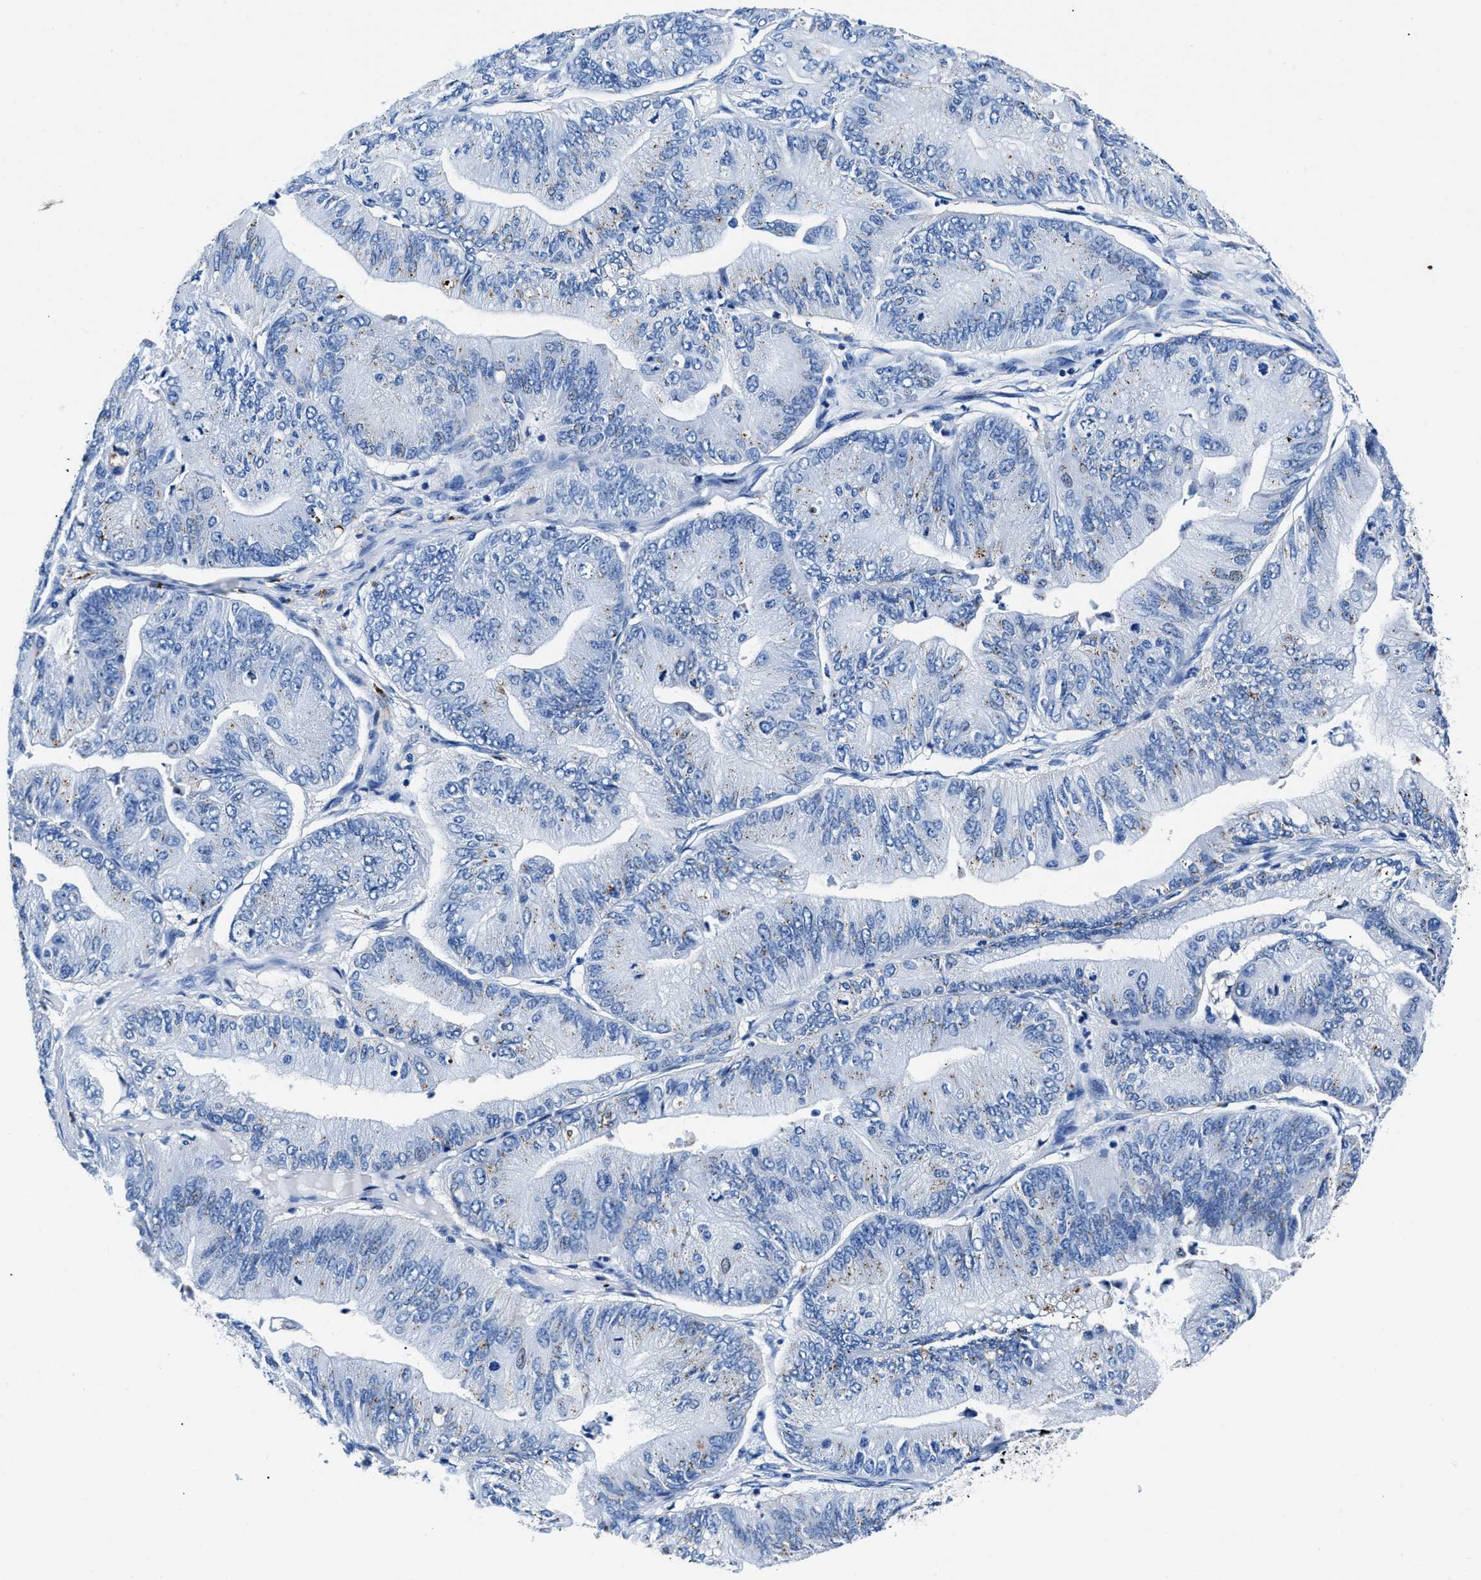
{"staining": {"intensity": "weak", "quantity": "<25%", "location": "cytoplasmic/membranous"}, "tissue": "ovarian cancer", "cell_type": "Tumor cells", "image_type": "cancer", "snomed": [{"axis": "morphology", "description": "Cystadenocarcinoma, mucinous, NOS"}, {"axis": "topography", "description": "Ovary"}], "caption": "This is an IHC photomicrograph of human ovarian cancer (mucinous cystadenocarcinoma). There is no staining in tumor cells.", "gene": "OR14K1", "patient": {"sex": "female", "age": 61}}